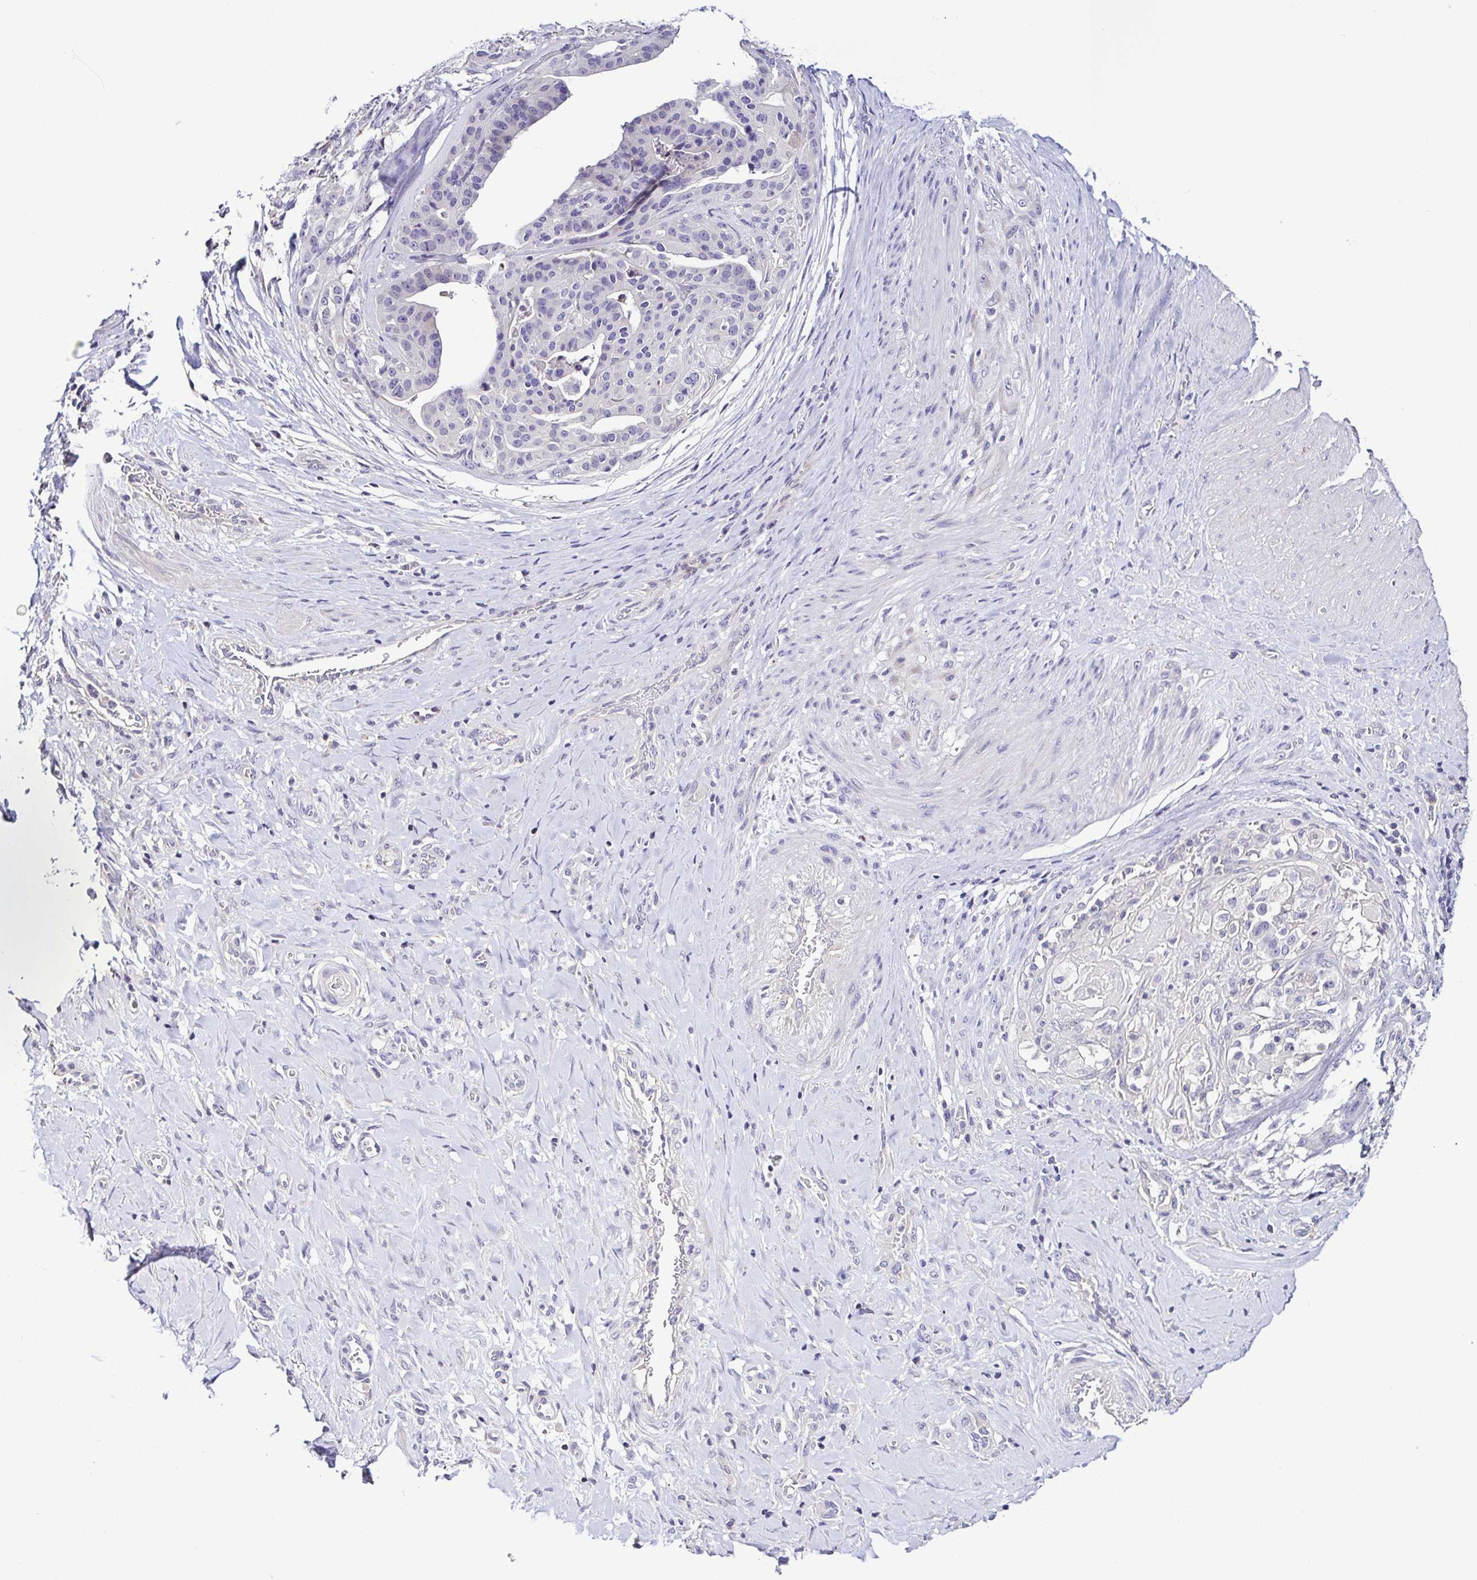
{"staining": {"intensity": "negative", "quantity": "none", "location": "none"}, "tissue": "stomach cancer", "cell_type": "Tumor cells", "image_type": "cancer", "snomed": [{"axis": "morphology", "description": "Adenocarcinoma, NOS"}, {"axis": "topography", "description": "Stomach"}], "caption": "This is an immunohistochemistry histopathology image of adenocarcinoma (stomach). There is no staining in tumor cells.", "gene": "TNNT2", "patient": {"sex": "male", "age": 48}}